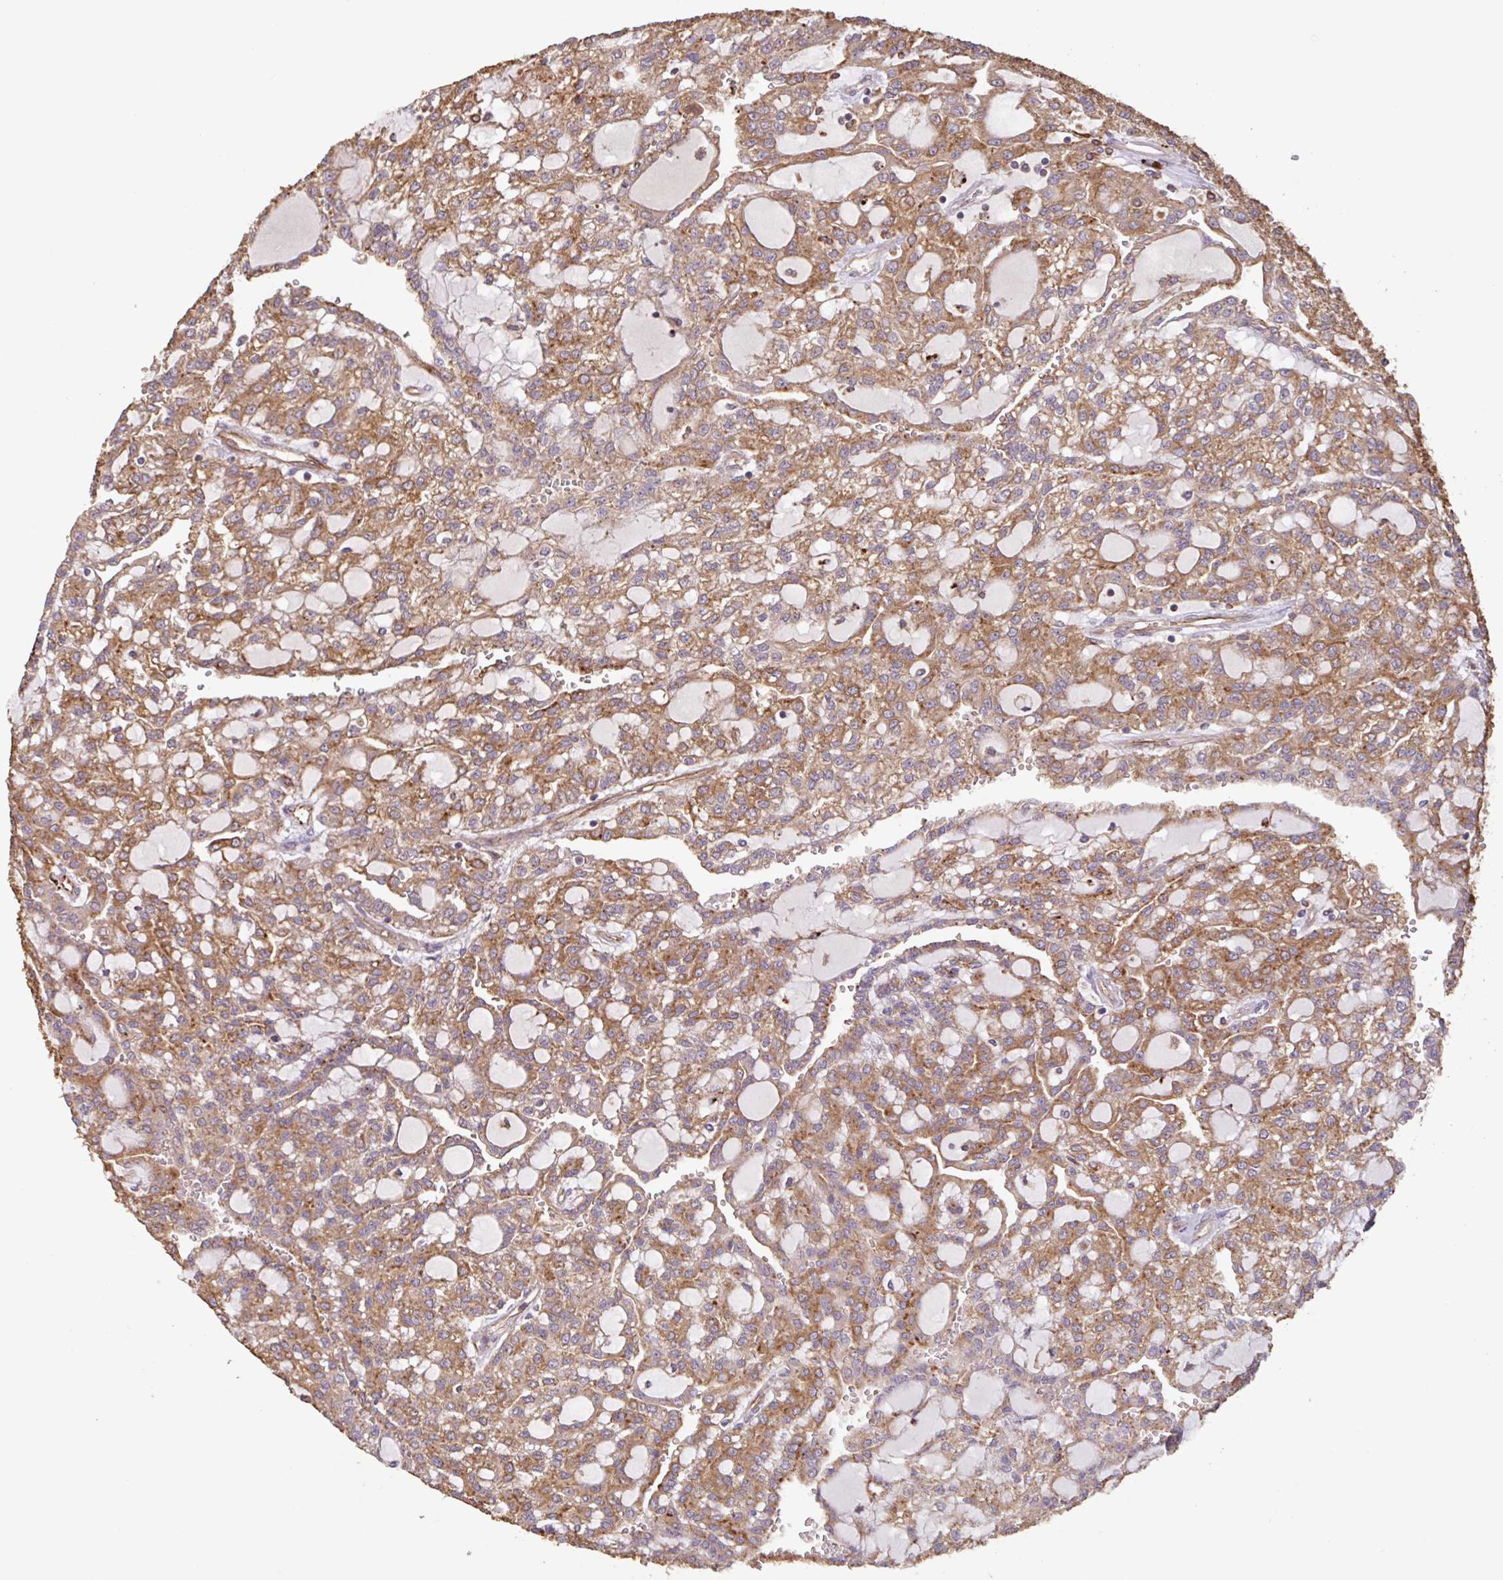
{"staining": {"intensity": "moderate", "quantity": ">75%", "location": "cytoplasmic/membranous"}, "tissue": "renal cancer", "cell_type": "Tumor cells", "image_type": "cancer", "snomed": [{"axis": "morphology", "description": "Adenocarcinoma, NOS"}, {"axis": "topography", "description": "Kidney"}], "caption": "There is medium levels of moderate cytoplasmic/membranous positivity in tumor cells of renal cancer, as demonstrated by immunohistochemical staining (brown color).", "gene": "ZNF790", "patient": {"sex": "male", "age": 63}}